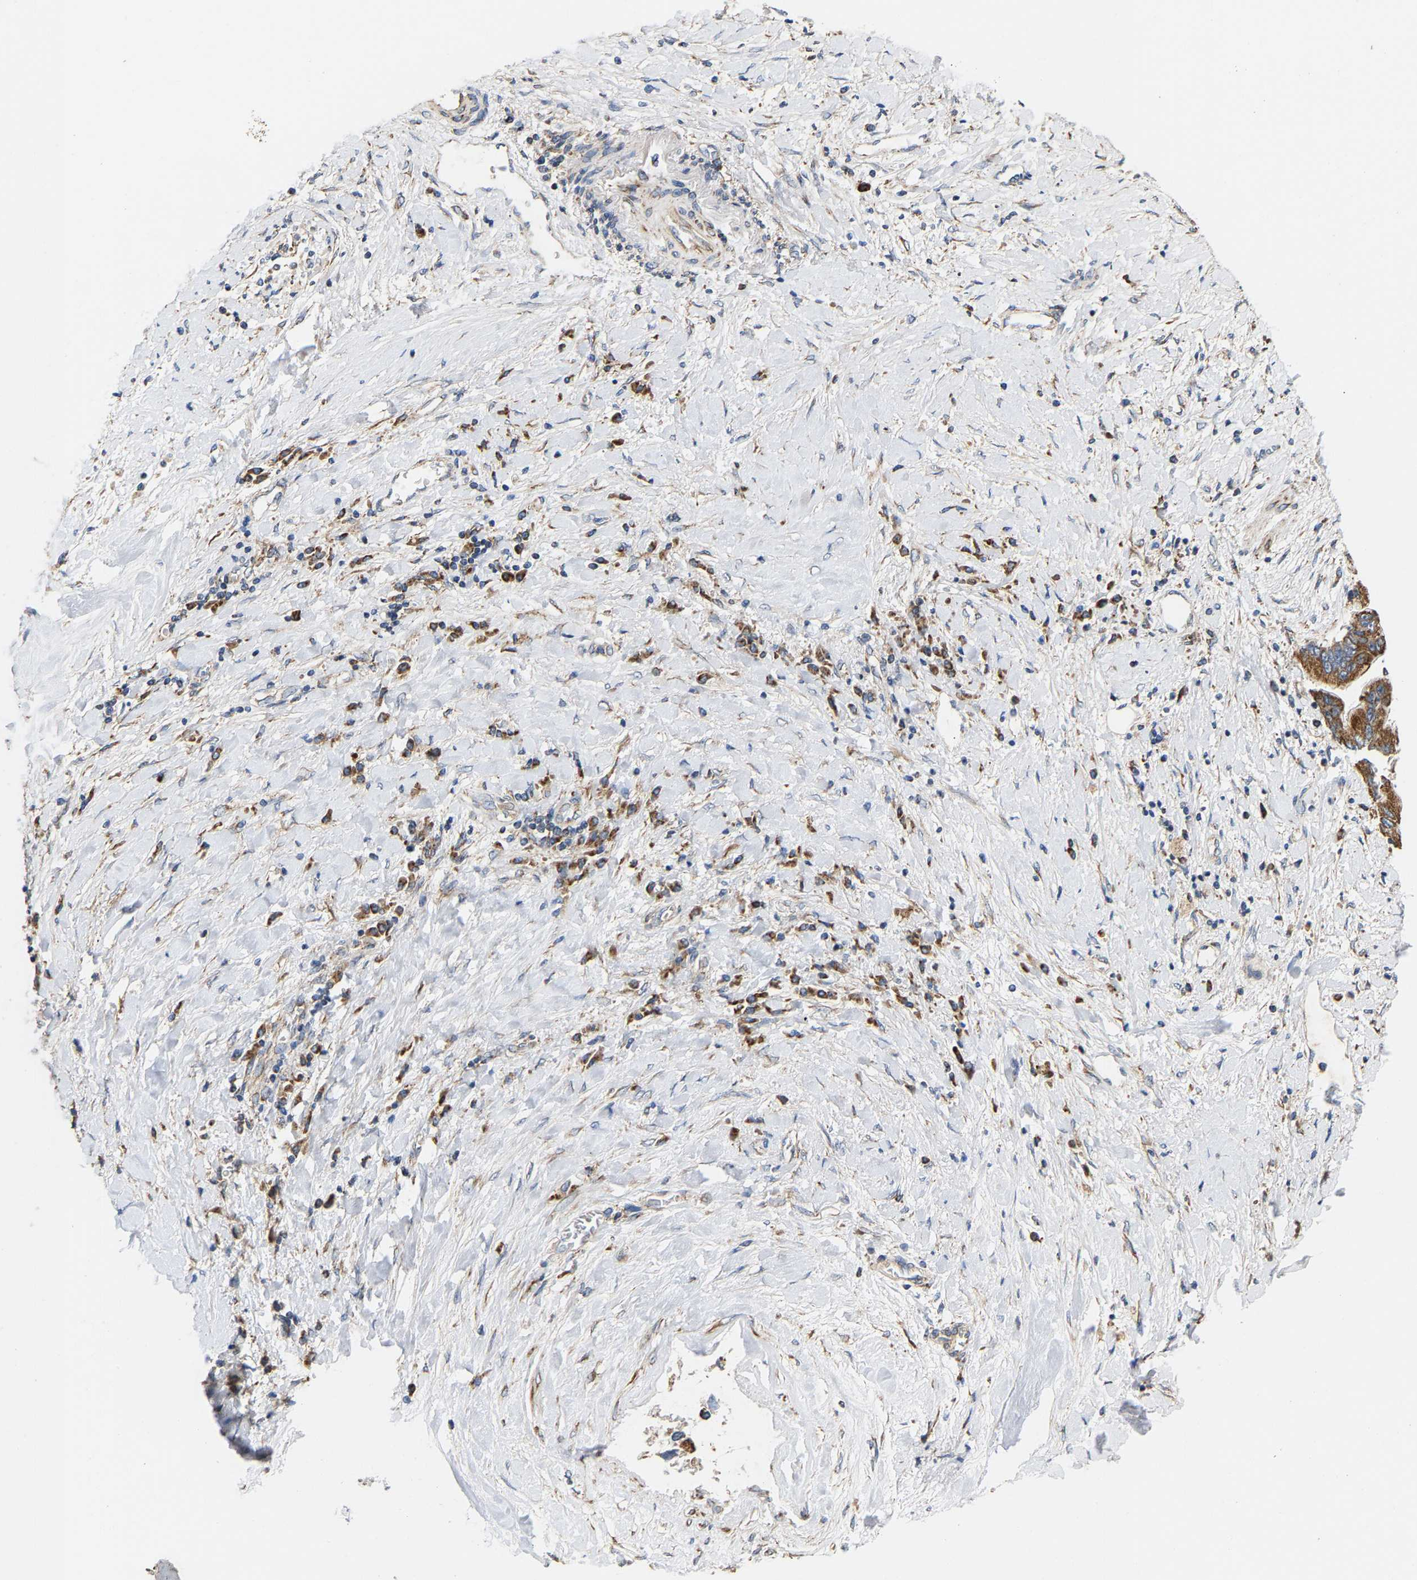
{"staining": {"intensity": "moderate", "quantity": ">75%", "location": "cytoplasmic/membranous"}, "tissue": "liver cancer", "cell_type": "Tumor cells", "image_type": "cancer", "snomed": [{"axis": "morphology", "description": "Cholangiocarcinoma"}, {"axis": "topography", "description": "Liver"}], "caption": "Immunohistochemical staining of human cholangiocarcinoma (liver) displays medium levels of moderate cytoplasmic/membranous protein positivity in approximately >75% of tumor cells.", "gene": "TMEM168", "patient": {"sex": "male", "age": 50}}